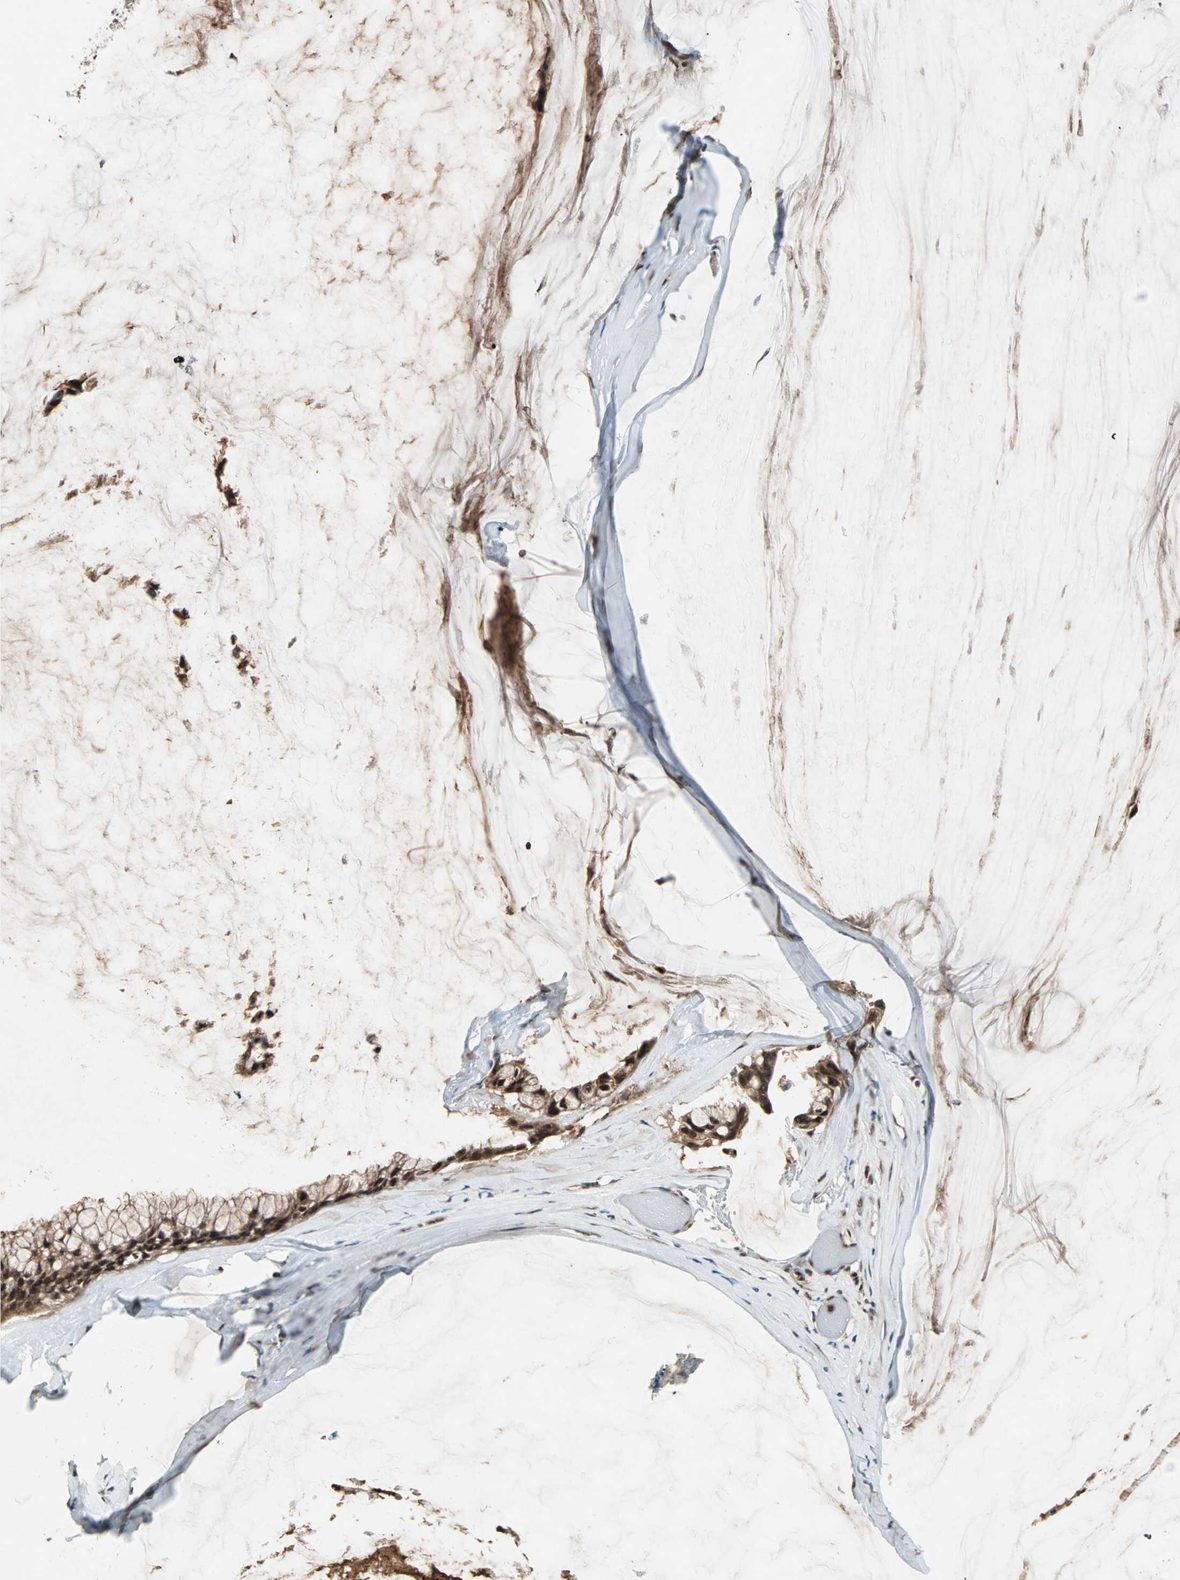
{"staining": {"intensity": "strong", "quantity": ">75%", "location": "cytoplasmic/membranous,nuclear"}, "tissue": "ovarian cancer", "cell_type": "Tumor cells", "image_type": "cancer", "snomed": [{"axis": "morphology", "description": "Cystadenocarcinoma, mucinous, NOS"}, {"axis": "topography", "description": "Ovary"}], "caption": "Protein staining displays strong cytoplasmic/membranous and nuclear staining in about >75% of tumor cells in ovarian cancer (mucinous cystadenocarcinoma). (Stains: DAB (3,3'-diaminobenzidine) in brown, nuclei in blue, Microscopy: brightfield microscopy at high magnification).", "gene": "ZNF44", "patient": {"sex": "female", "age": 39}}